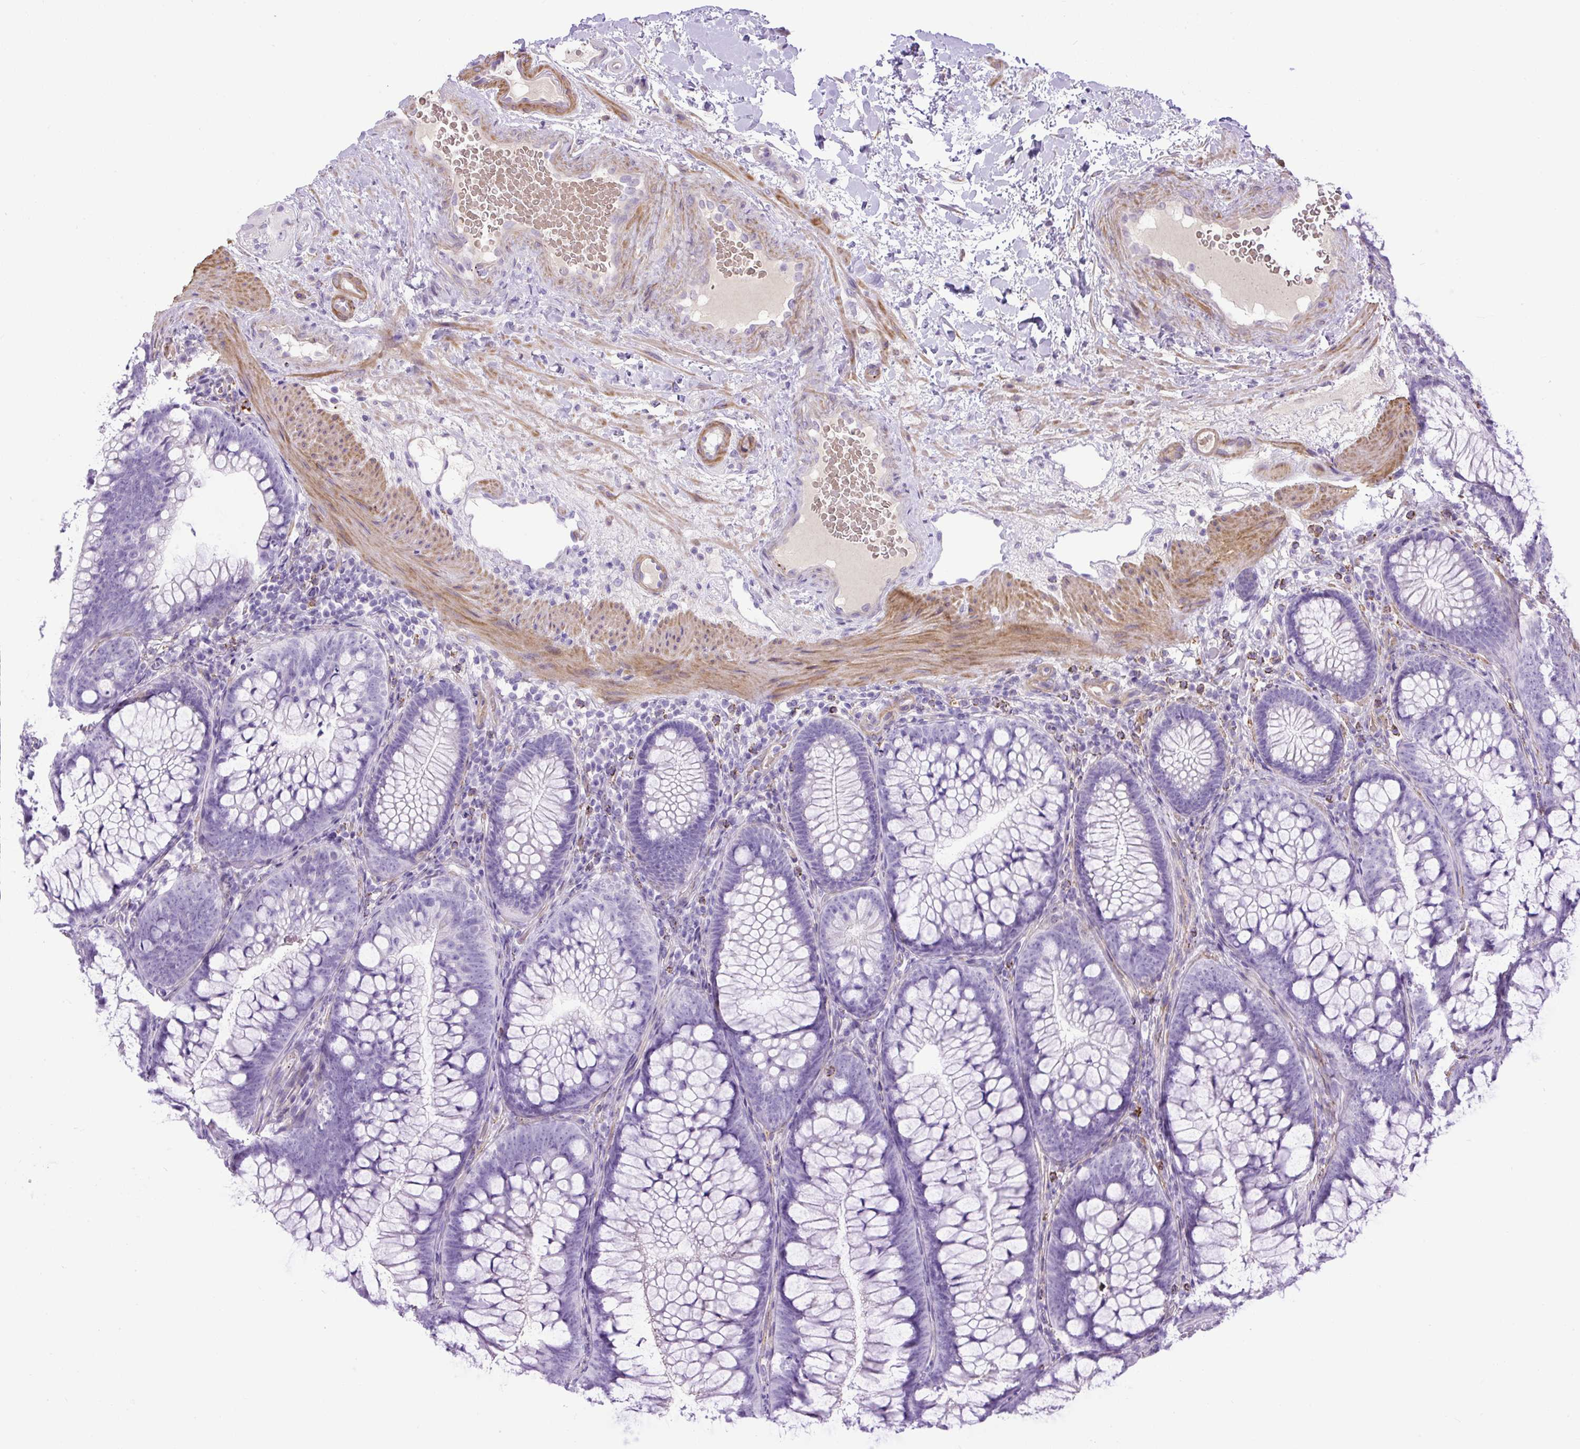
{"staining": {"intensity": "moderate", "quantity": "<25%", "location": "cytoplasmic/membranous"}, "tissue": "colon", "cell_type": "Endothelial cells", "image_type": "normal", "snomed": [{"axis": "morphology", "description": "Normal tissue, NOS"}, {"axis": "morphology", "description": "Adenoma, NOS"}, {"axis": "topography", "description": "Soft tissue"}, {"axis": "topography", "description": "Colon"}], "caption": "Normal colon was stained to show a protein in brown. There is low levels of moderate cytoplasmic/membranous staining in approximately <25% of endothelial cells. The staining is performed using DAB brown chromogen to label protein expression. The nuclei are counter-stained blue using hematoxylin.", "gene": "VWA7", "patient": {"sex": "male", "age": 47}}